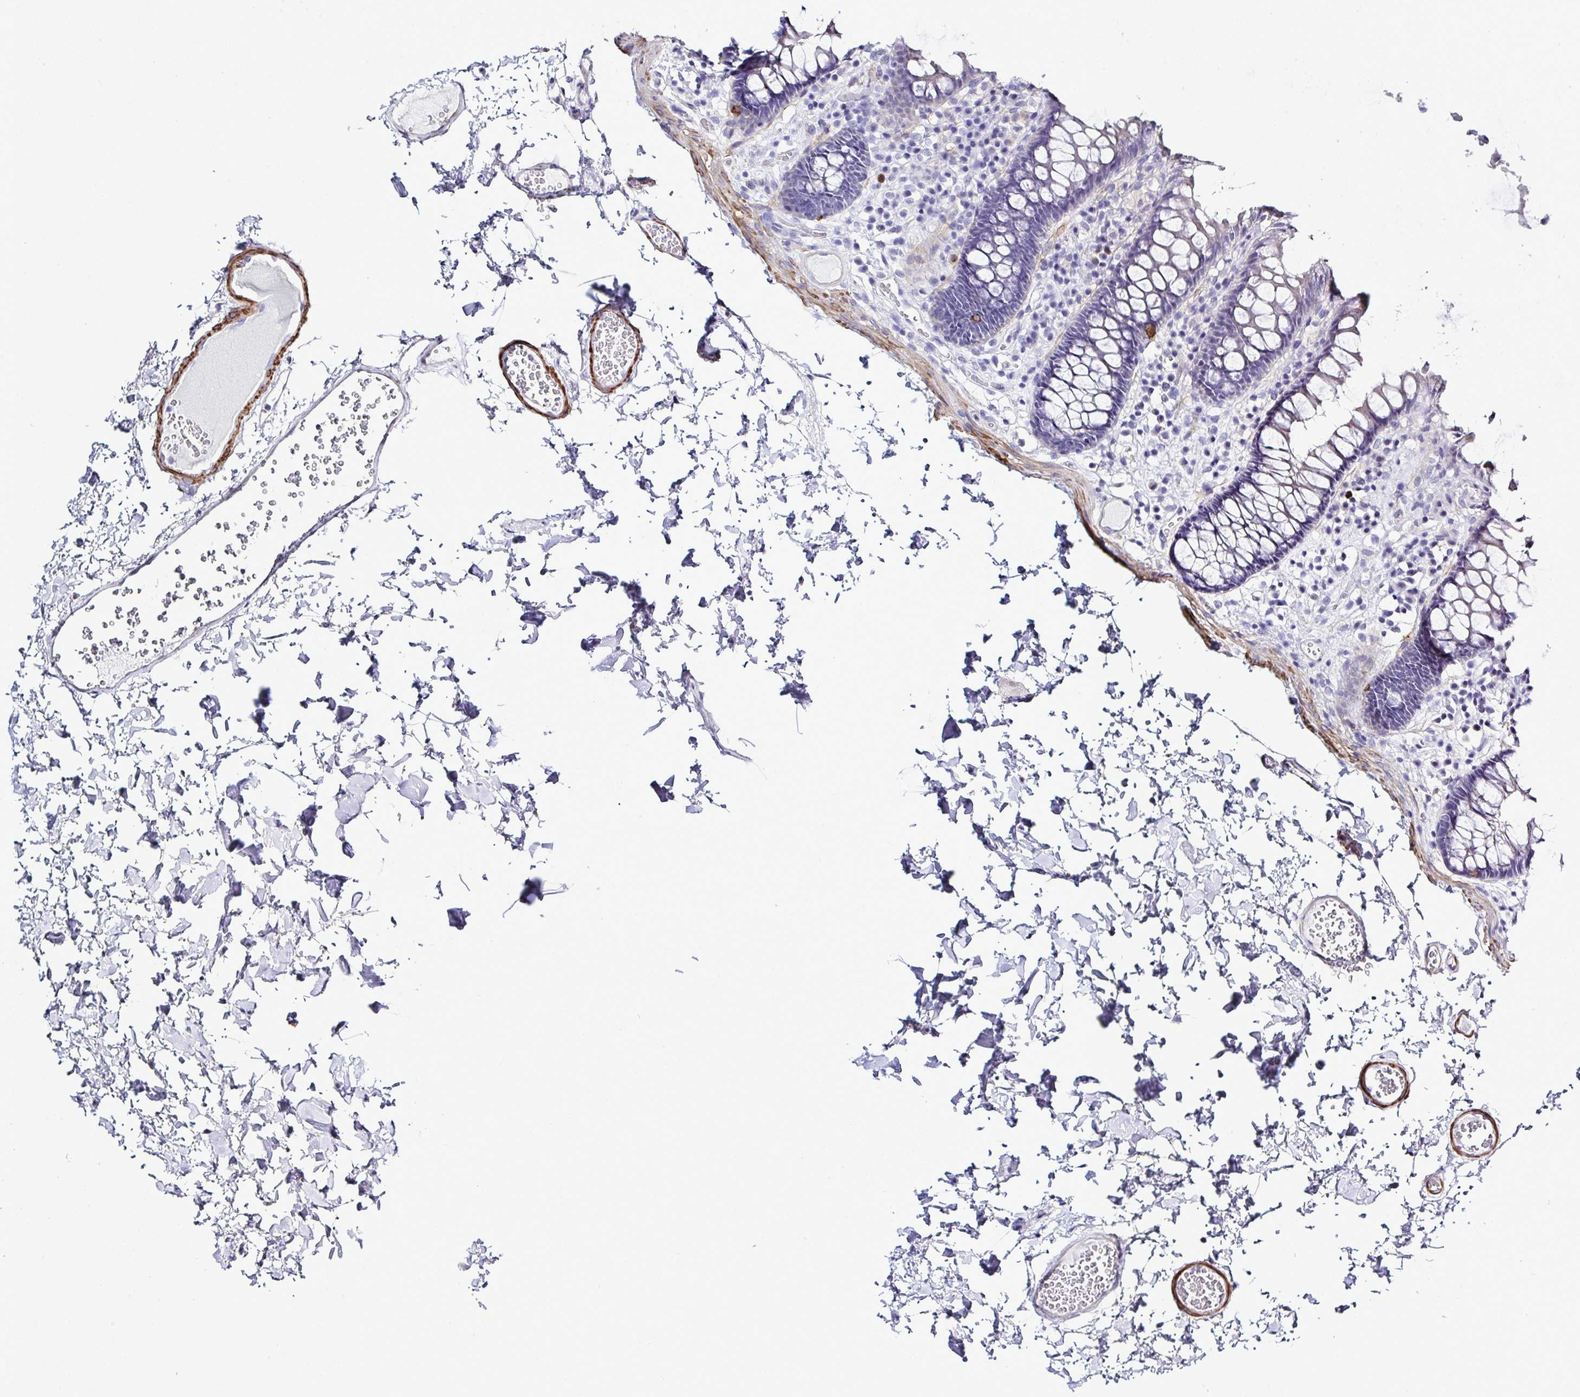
{"staining": {"intensity": "negative", "quantity": "none", "location": "none"}, "tissue": "colon", "cell_type": "Endothelial cells", "image_type": "normal", "snomed": [{"axis": "morphology", "description": "Normal tissue, NOS"}, {"axis": "topography", "description": "Colon"}, {"axis": "topography", "description": "Peripheral nerve tissue"}], "caption": "Immunohistochemical staining of unremarkable colon reveals no significant positivity in endothelial cells.", "gene": "MED11", "patient": {"sex": "male", "age": 84}}